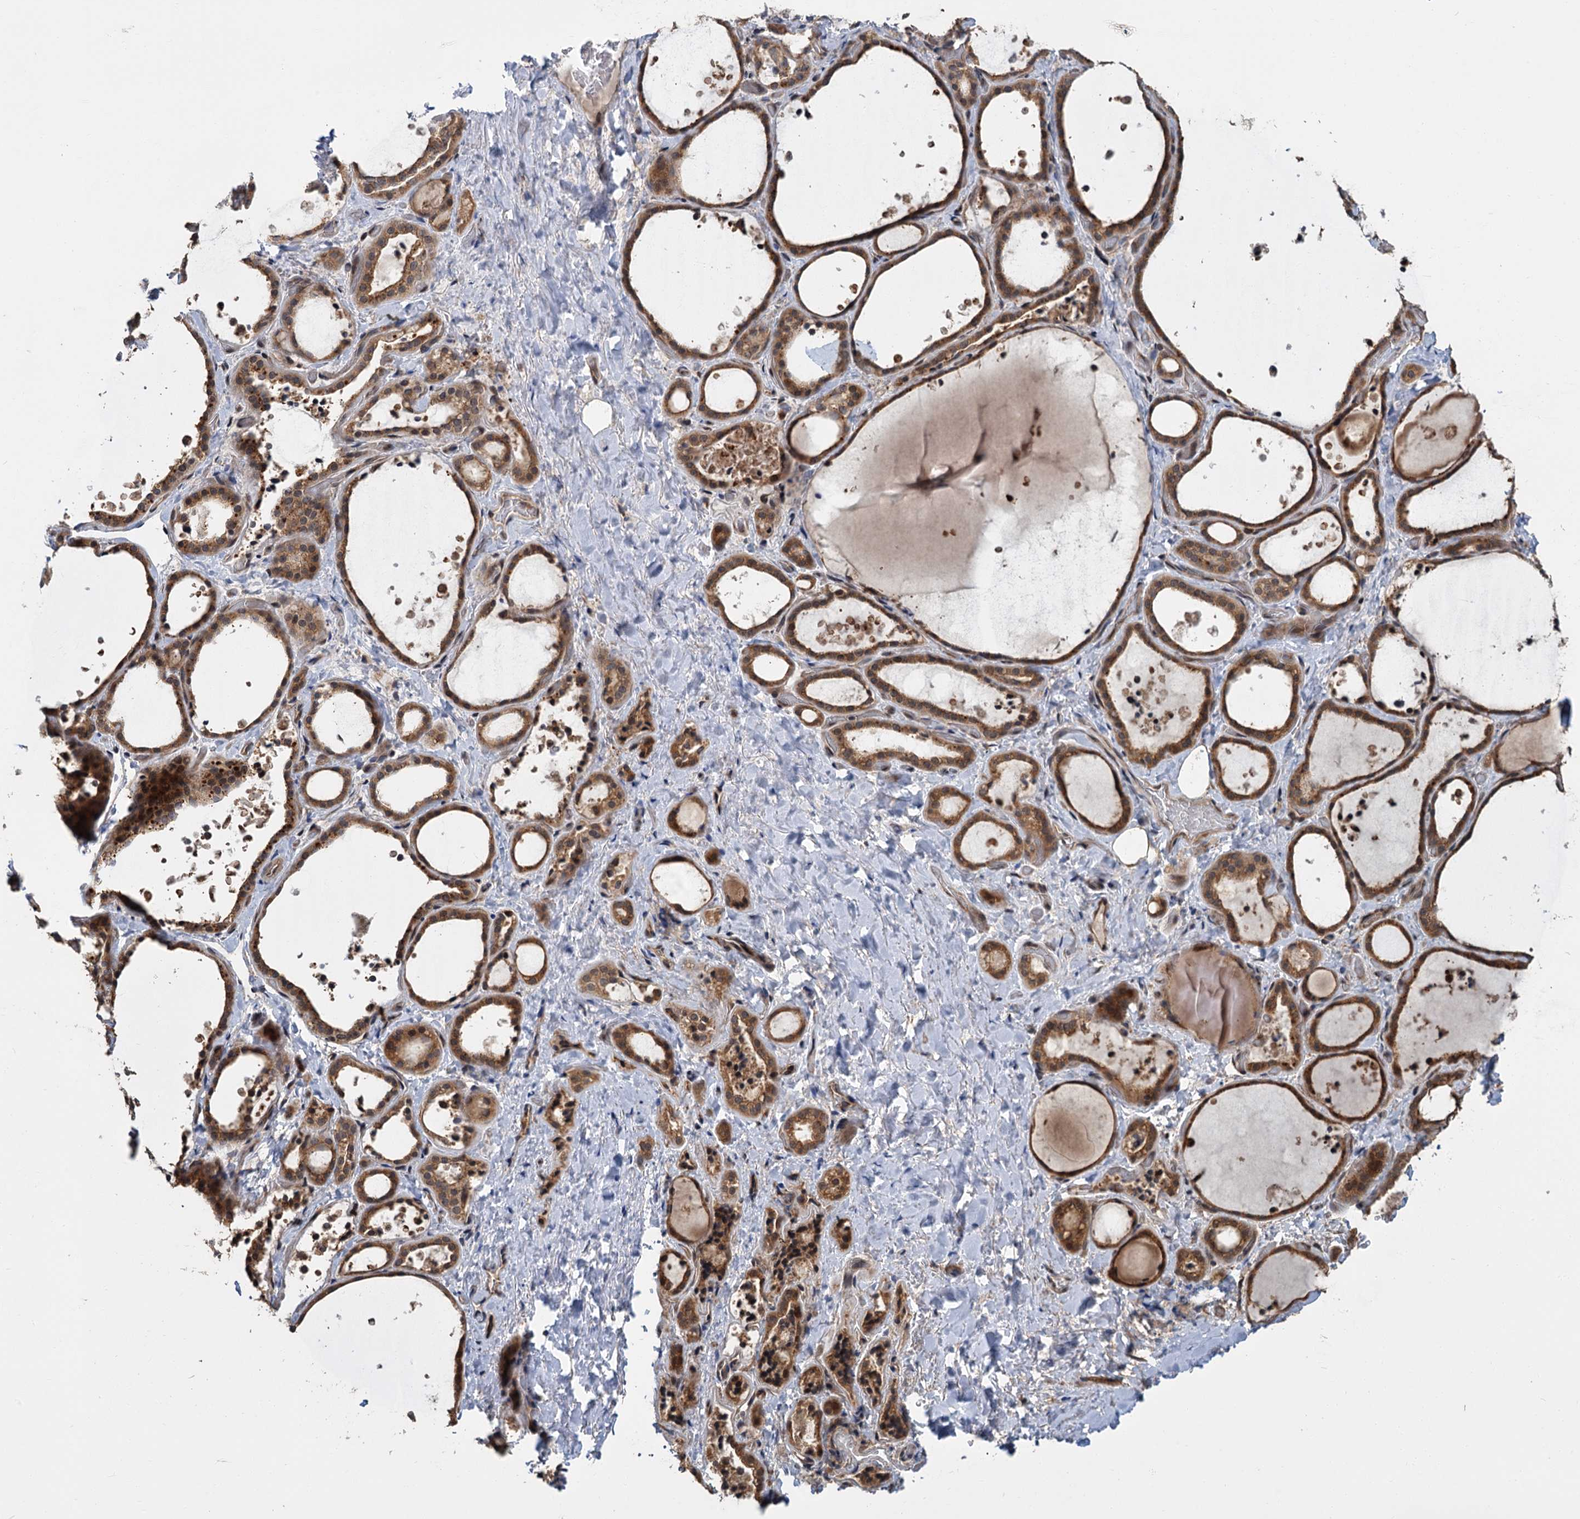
{"staining": {"intensity": "moderate", "quantity": ">75%", "location": "cytoplasmic/membranous"}, "tissue": "thyroid gland", "cell_type": "Glandular cells", "image_type": "normal", "snomed": [{"axis": "morphology", "description": "Normal tissue, NOS"}, {"axis": "topography", "description": "Thyroid gland"}], "caption": "A brown stain labels moderate cytoplasmic/membranous staining of a protein in glandular cells of normal human thyroid gland.", "gene": "KANSL2", "patient": {"sex": "female", "age": 44}}